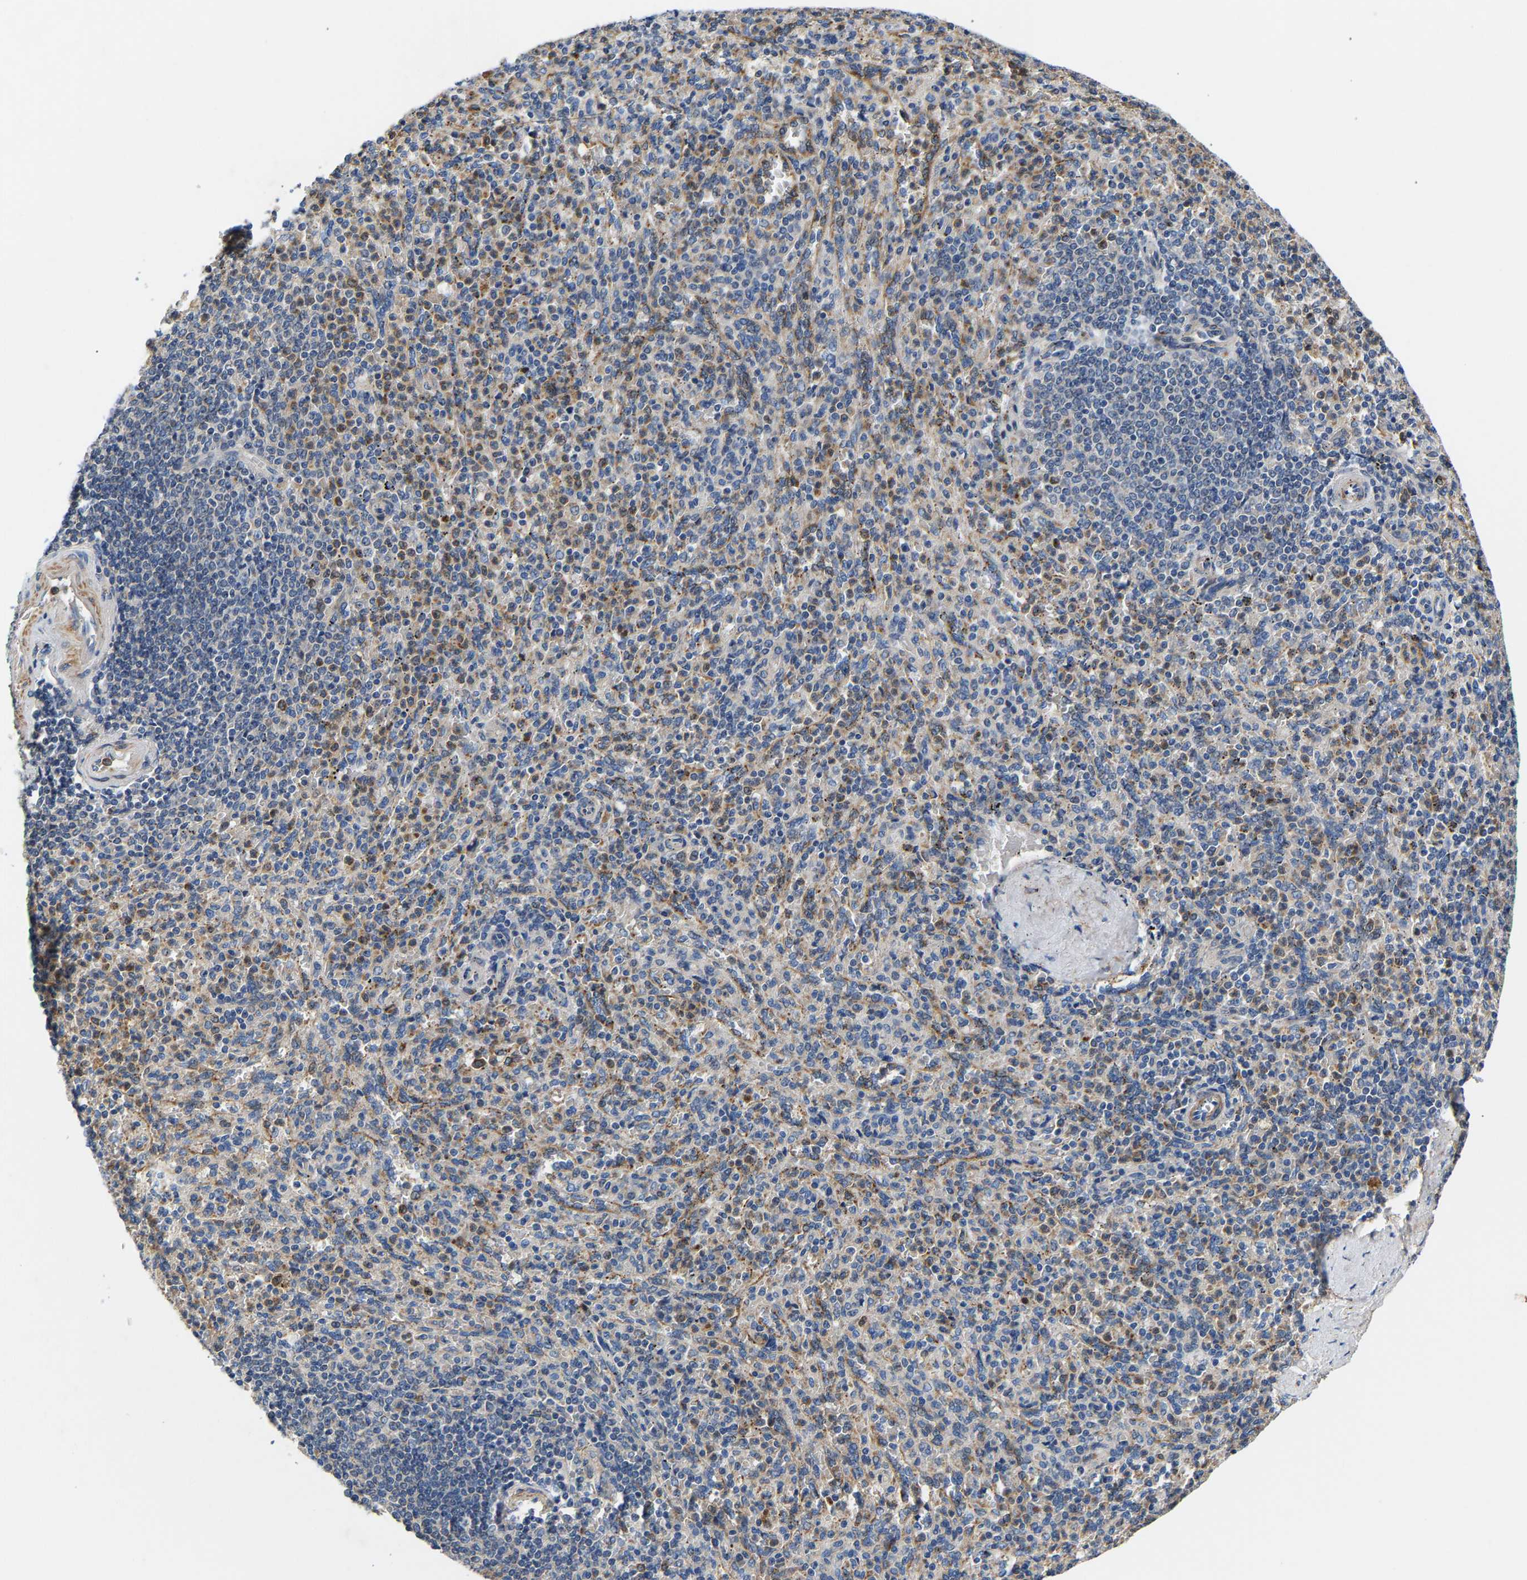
{"staining": {"intensity": "moderate", "quantity": "<25%", "location": "cytoplasmic/membranous"}, "tissue": "spleen", "cell_type": "Cells in red pulp", "image_type": "normal", "snomed": [{"axis": "morphology", "description": "Normal tissue, NOS"}, {"axis": "topography", "description": "Spleen"}], "caption": "Moderate cytoplasmic/membranous staining for a protein is identified in approximately <25% of cells in red pulp of unremarkable spleen using immunohistochemistry.", "gene": "CCDC171", "patient": {"sex": "male", "age": 36}}